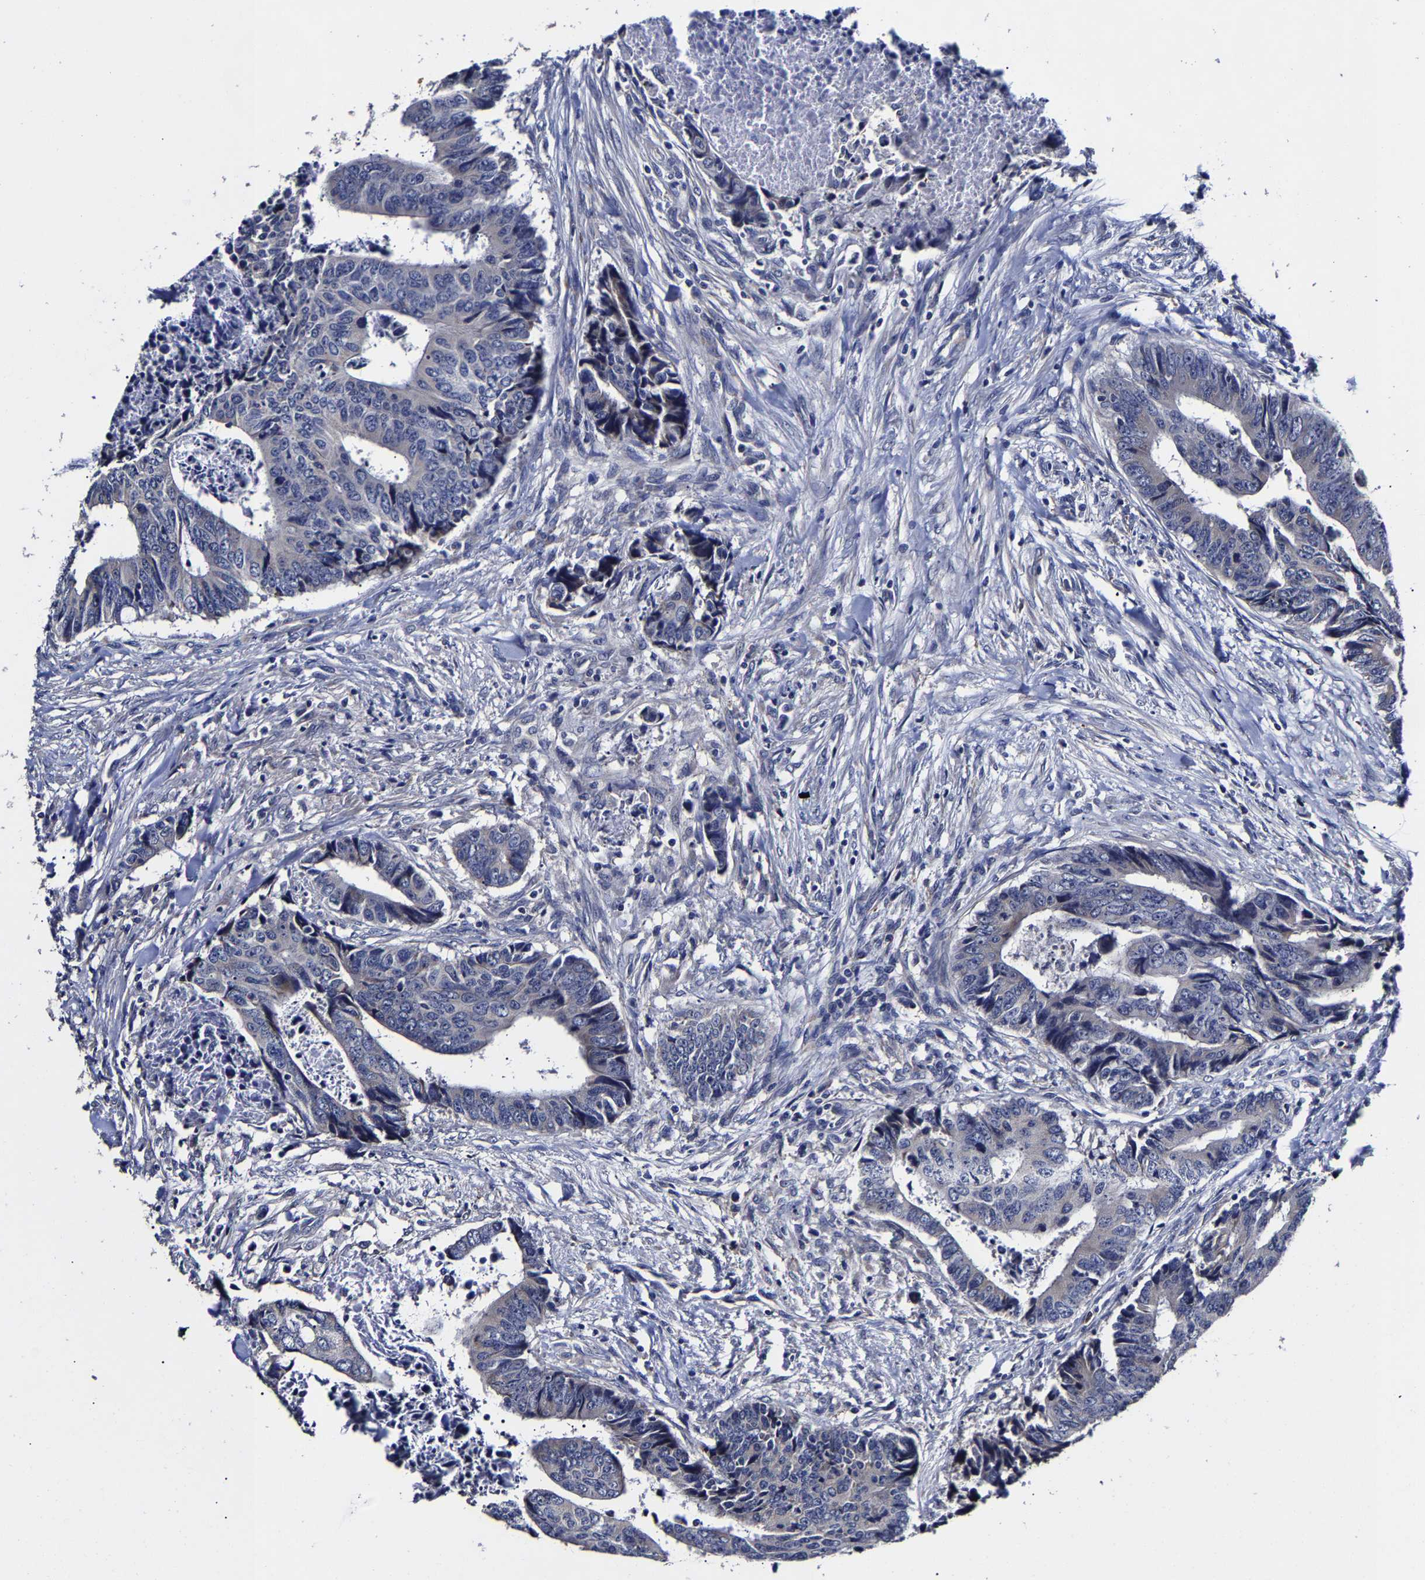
{"staining": {"intensity": "negative", "quantity": "none", "location": "none"}, "tissue": "colorectal cancer", "cell_type": "Tumor cells", "image_type": "cancer", "snomed": [{"axis": "morphology", "description": "Adenocarcinoma, NOS"}, {"axis": "topography", "description": "Rectum"}], "caption": "An IHC image of colorectal adenocarcinoma is shown. There is no staining in tumor cells of colorectal adenocarcinoma.", "gene": "AASS", "patient": {"sex": "male", "age": 84}}